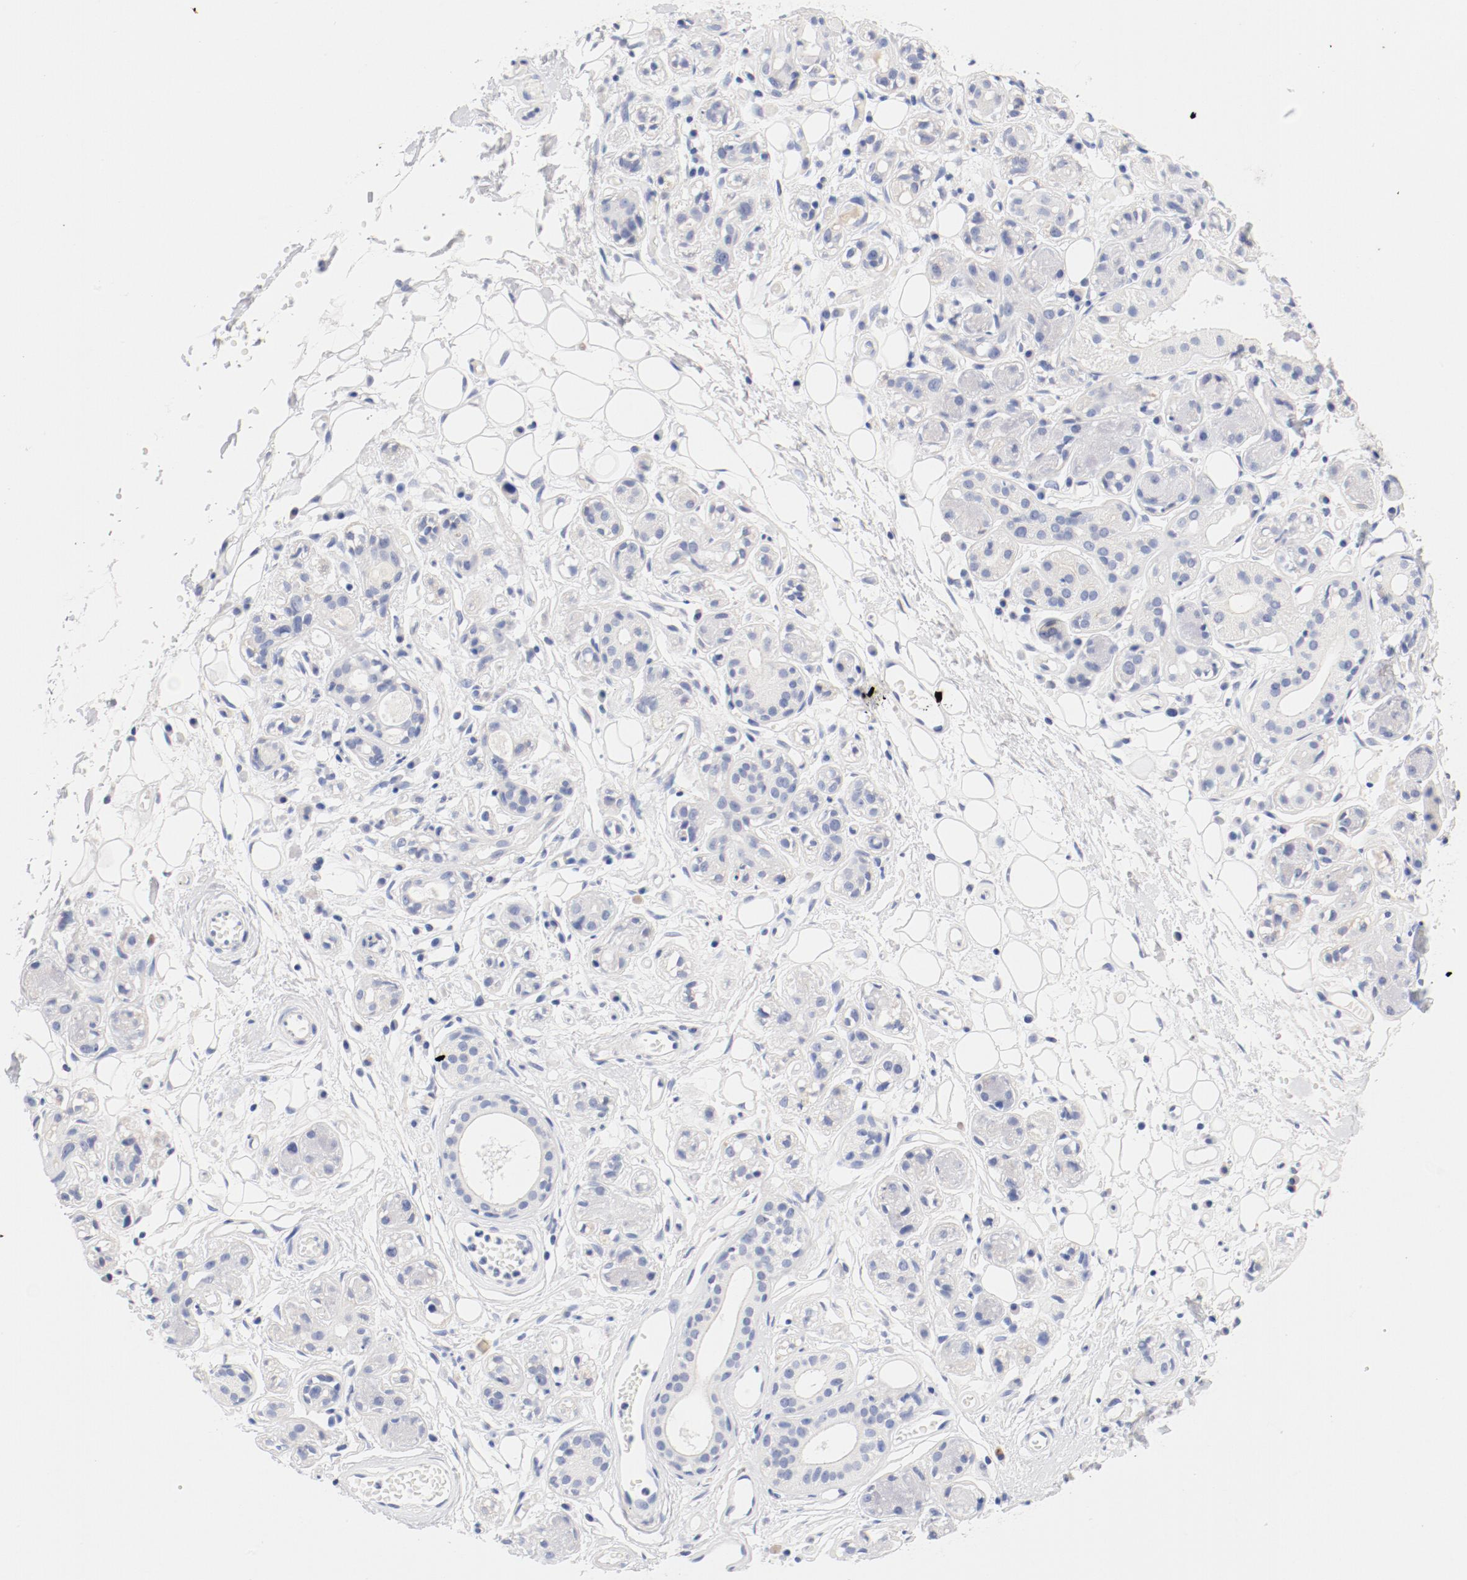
{"staining": {"intensity": "negative", "quantity": "none", "location": "none"}, "tissue": "salivary gland", "cell_type": "Glandular cells", "image_type": "normal", "snomed": [{"axis": "morphology", "description": "Normal tissue, NOS"}, {"axis": "topography", "description": "Salivary gland"}], "caption": "Immunohistochemistry (IHC) image of unremarkable salivary gland: human salivary gland stained with DAB (3,3'-diaminobenzidine) exhibits no significant protein positivity in glandular cells.", "gene": "HOMER1", "patient": {"sex": "male", "age": 54}}